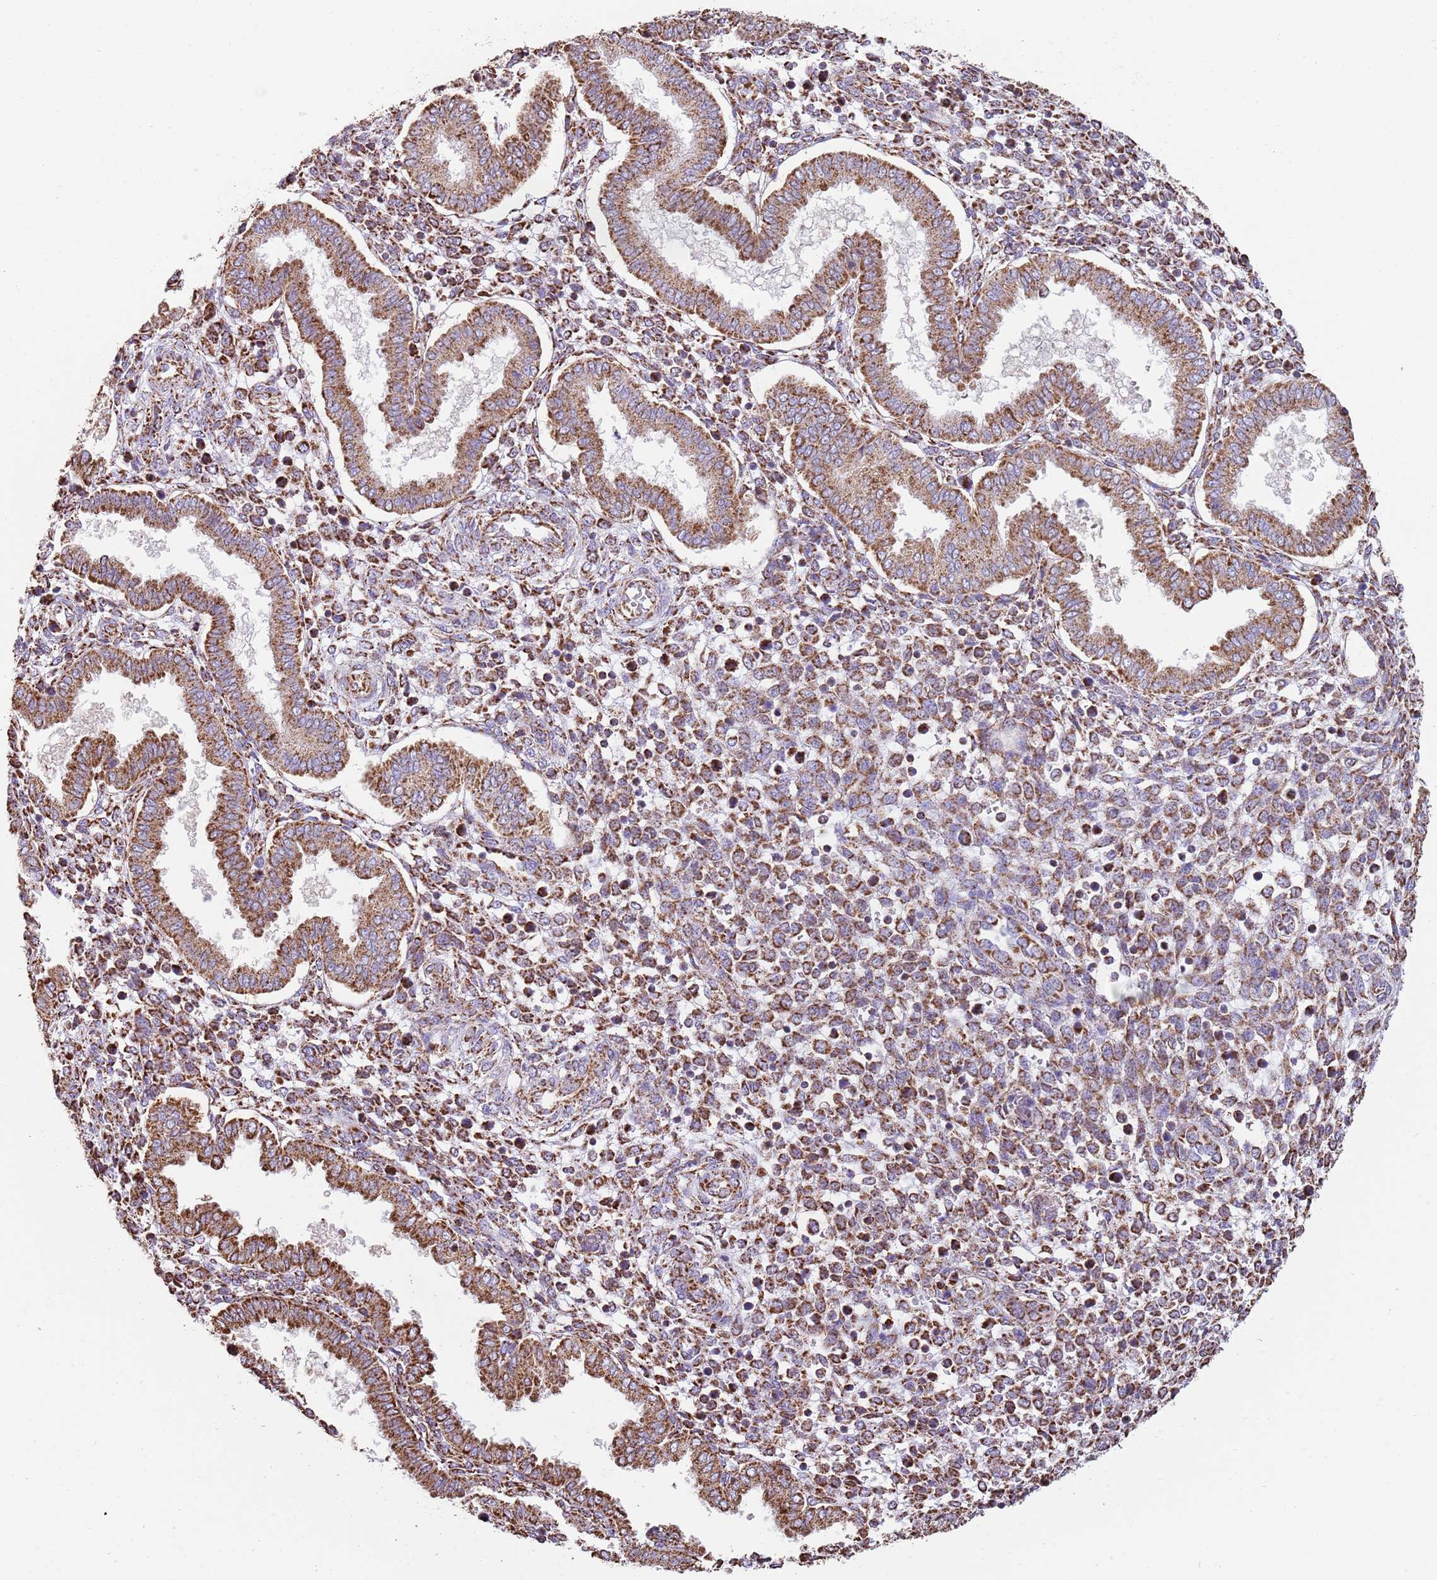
{"staining": {"intensity": "strong", "quantity": "25%-75%", "location": "cytoplasmic/membranous"}, "tissue": "endometrium", "cell_type": "Cells in endometrial stroma", "image_type": "normal", "snomed": [{"axis": "morphology", "description": "Normal tissue, NOS"}, {"axis": "topography", "description": "Endometrium"}], "caption": "Immunohistochemistry (DAB (3,3'-diaminobenzidine)) staining of normal human endometrium demonstrates strong cytoplasmic/membranous protein positivity in about 25%-75% of cells in endometrial stroma. The protein is shown in brown color, while the nuclei are stained blue.", "gene": "TTLL1", "patient": {"sex": "female", "age": 24}}